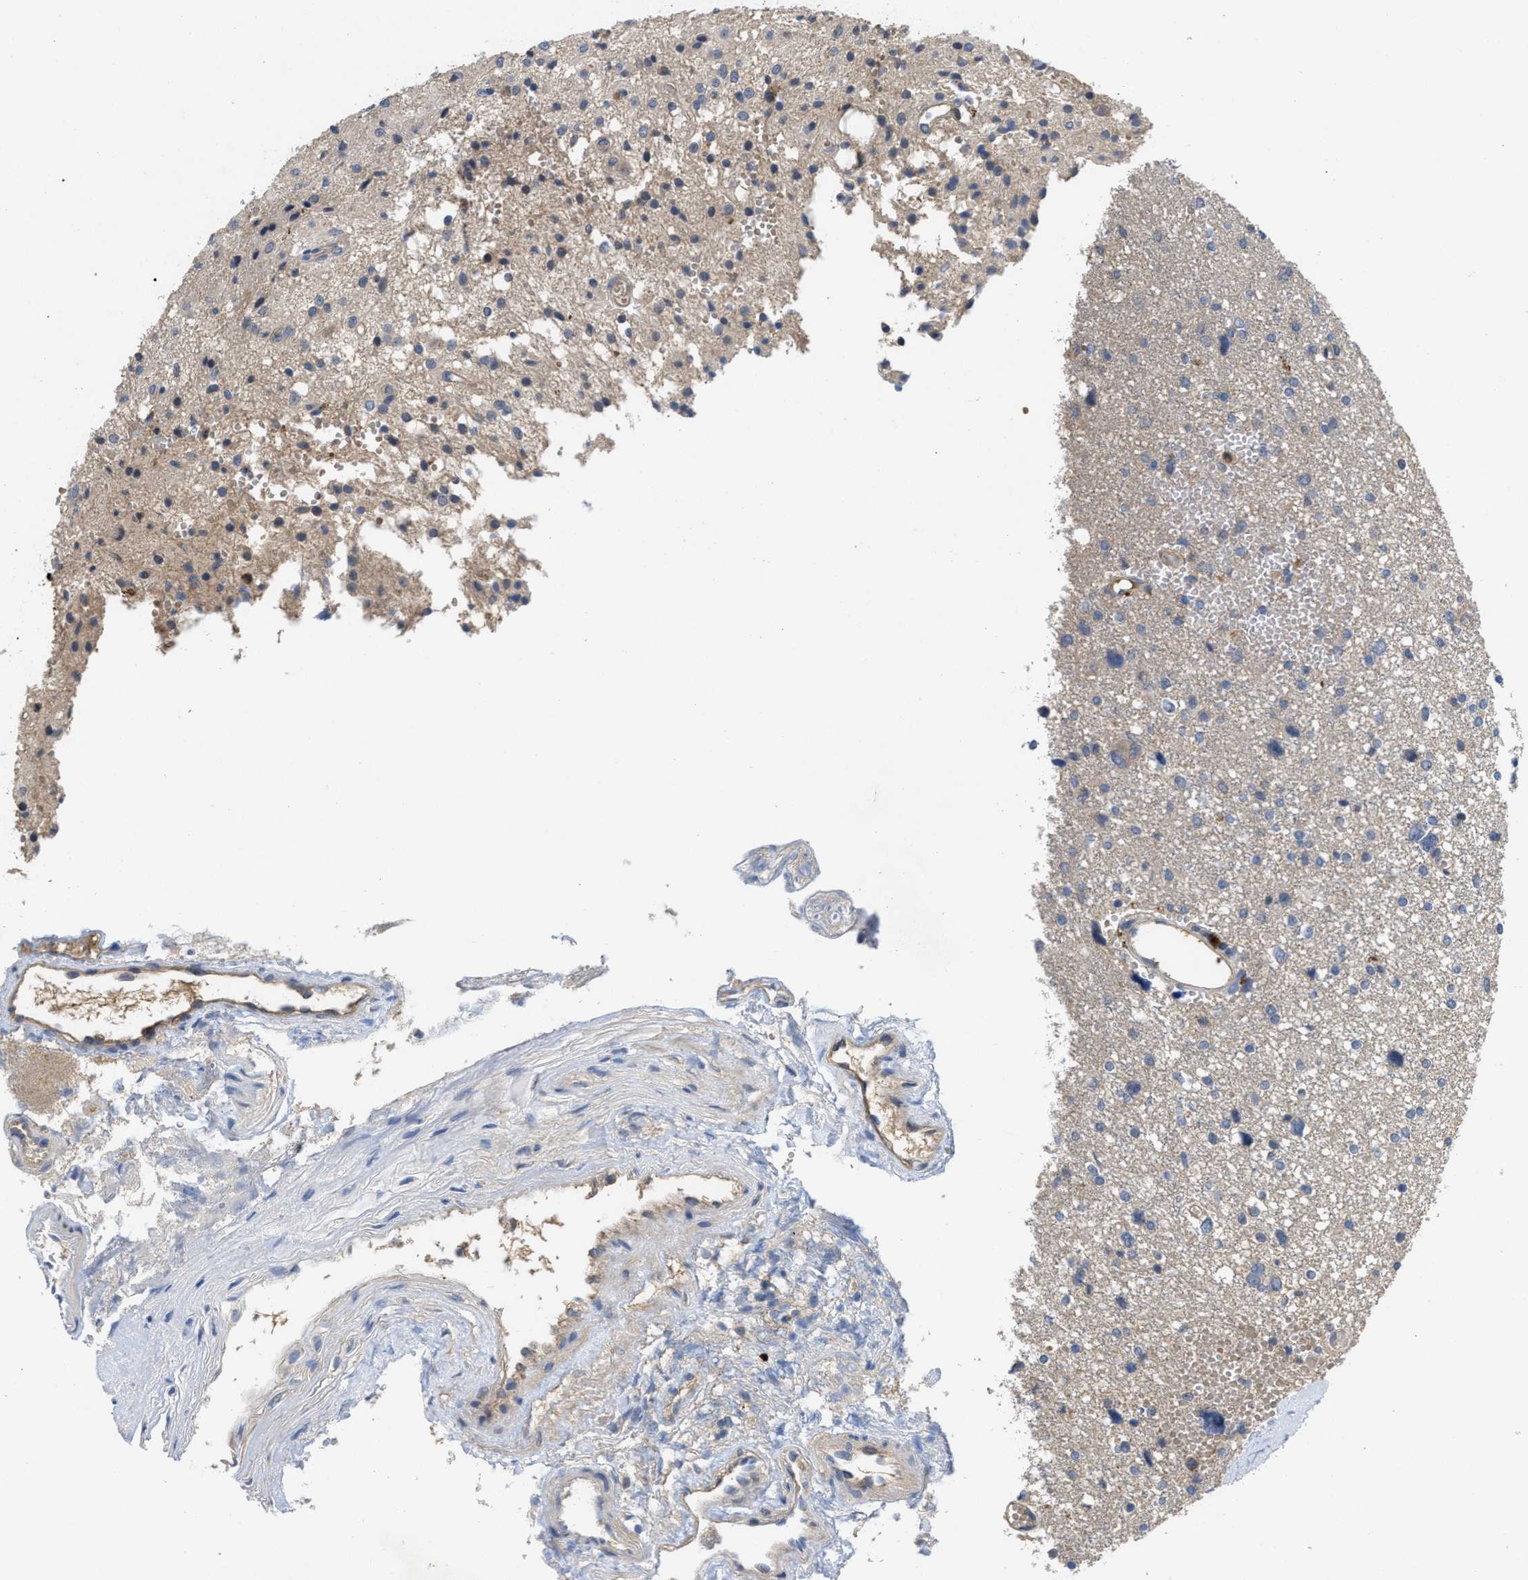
{"staining": {"intensity": "negative", "quantity": "none", "location": "none"}, "tissue": "glioma", "cell_type": "Tumor cells", "image_type": "cancer", "snomed": [{"axis": "morphology", "description": "Glioma, malignant, High grade"}, {"axis": "topography", "description": "Brain"}], "caption": "Tumor cells show no significant positivity in glioma. (DAB IHC visualized using brightfield microscopy, high magnification).", "gene": "RNF216", "patient": {"sex": "female", "age": 59}}